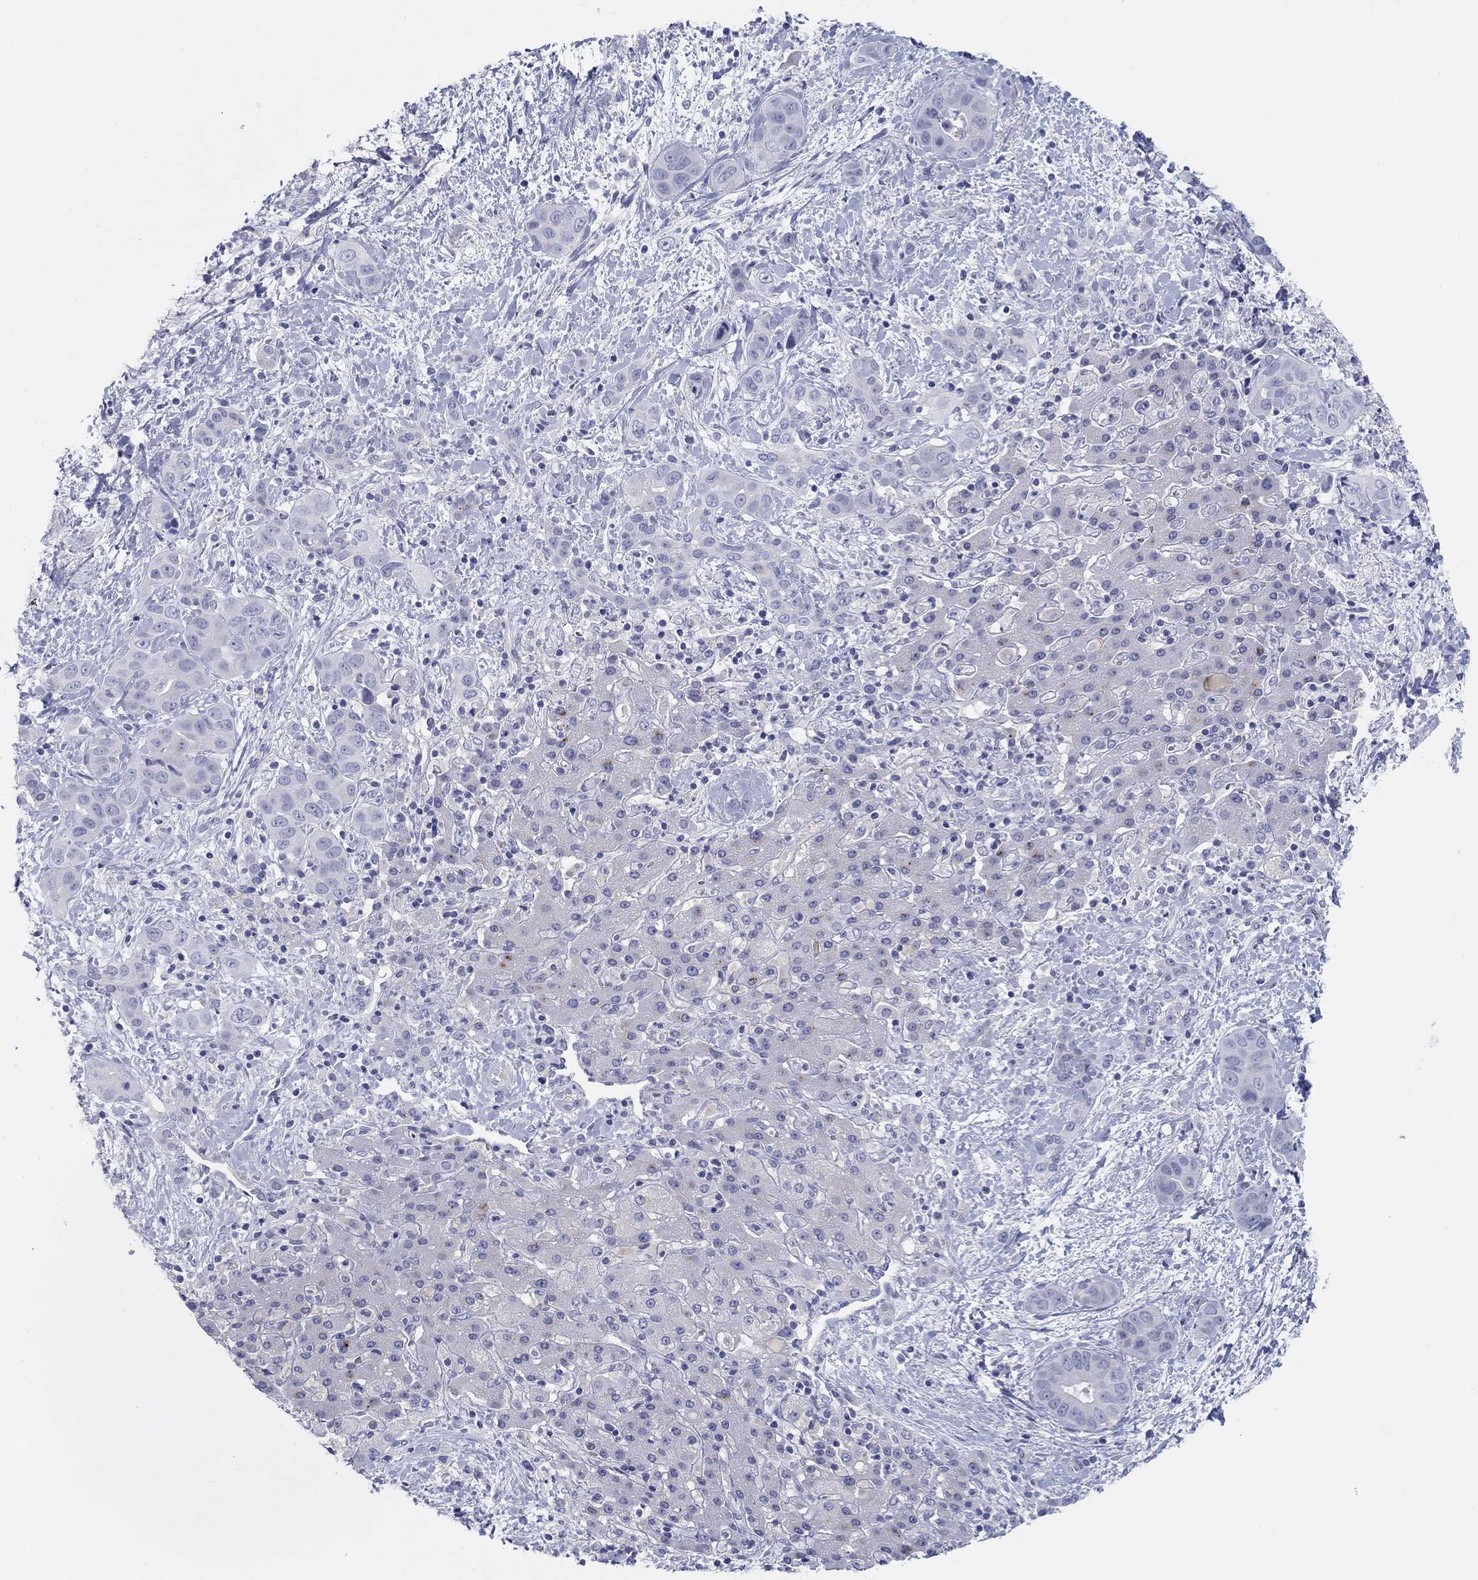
{"staining": {"intensity": "negative", "quantity": "none", "location": "none"}, "tissue": "liver cancer", "cell_type": "Tumor cells", "image_type": "cancer", "snomed": [{"axis": "morphology", "description": "Cholangiocarcinoma"}, {"axis": "topography", "description": "Liver"}], "caption": "This is a histopathology image of immunohistochemistry staining of cholangiocarcinoma (liver), which shows no expression in tumor cells.", "gene": "CPNE6", "patient": {"sex": "female", "age": 52}}